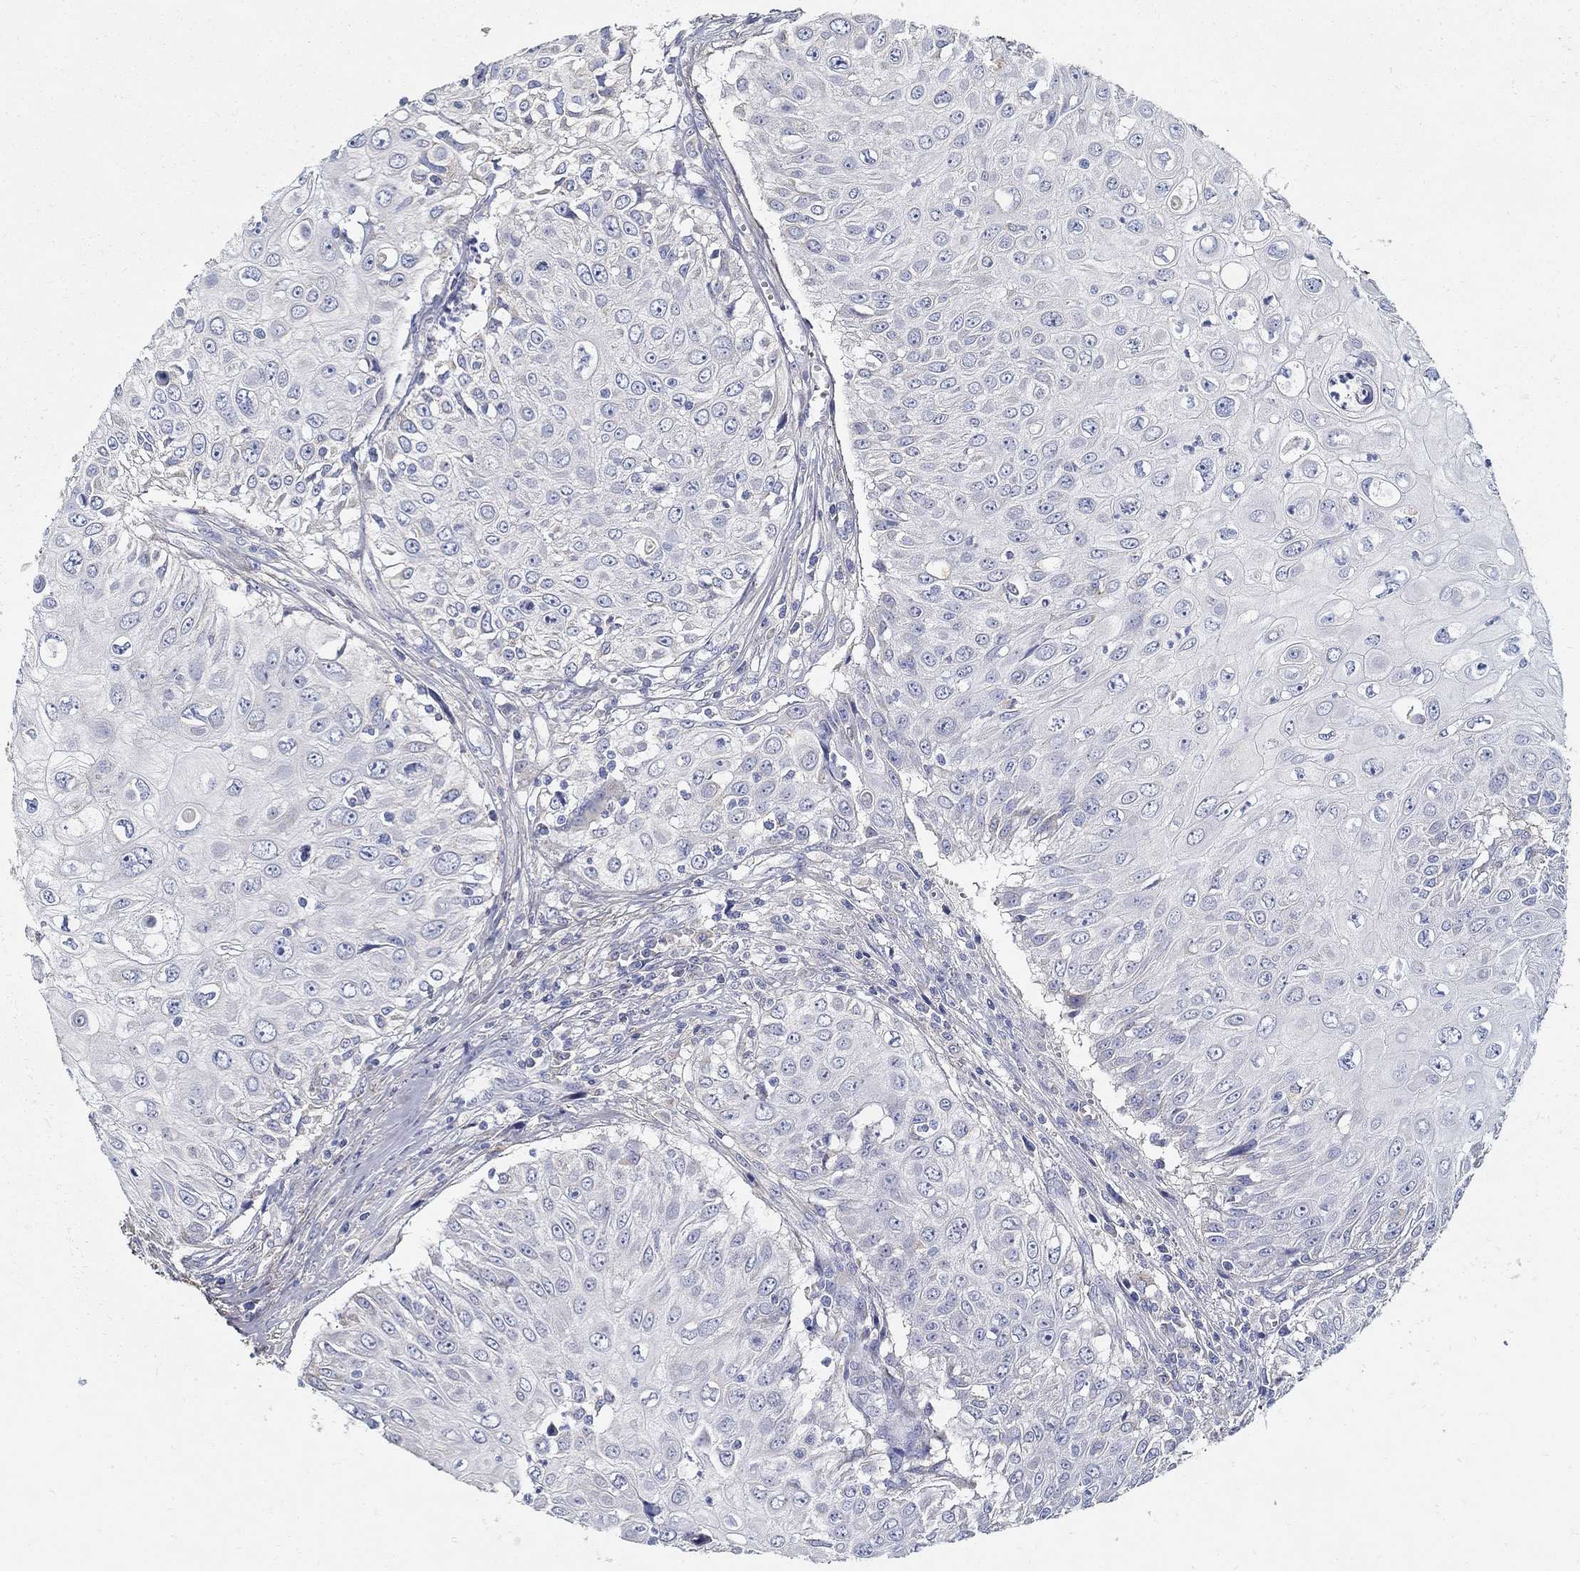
{"staining": {"intensity": "negative", "quantity": "none", "location": "none"}, "tissue": "urothelial cancer", "cell_type": "Tumor cells", "image_type": "cancer", "snomed": [{"axis": "morphology", "description": "Urothelial carcinoma, High grade"}, {"axis": "topography", "description": "Urinary bladder"}], "caption": "Photomicrograph shows no protein staining in tumor cells of high-grade urothelial carcinoma tissue.", "gene": "TGFBI", "patient": {"sex": "female", "age": 79}}